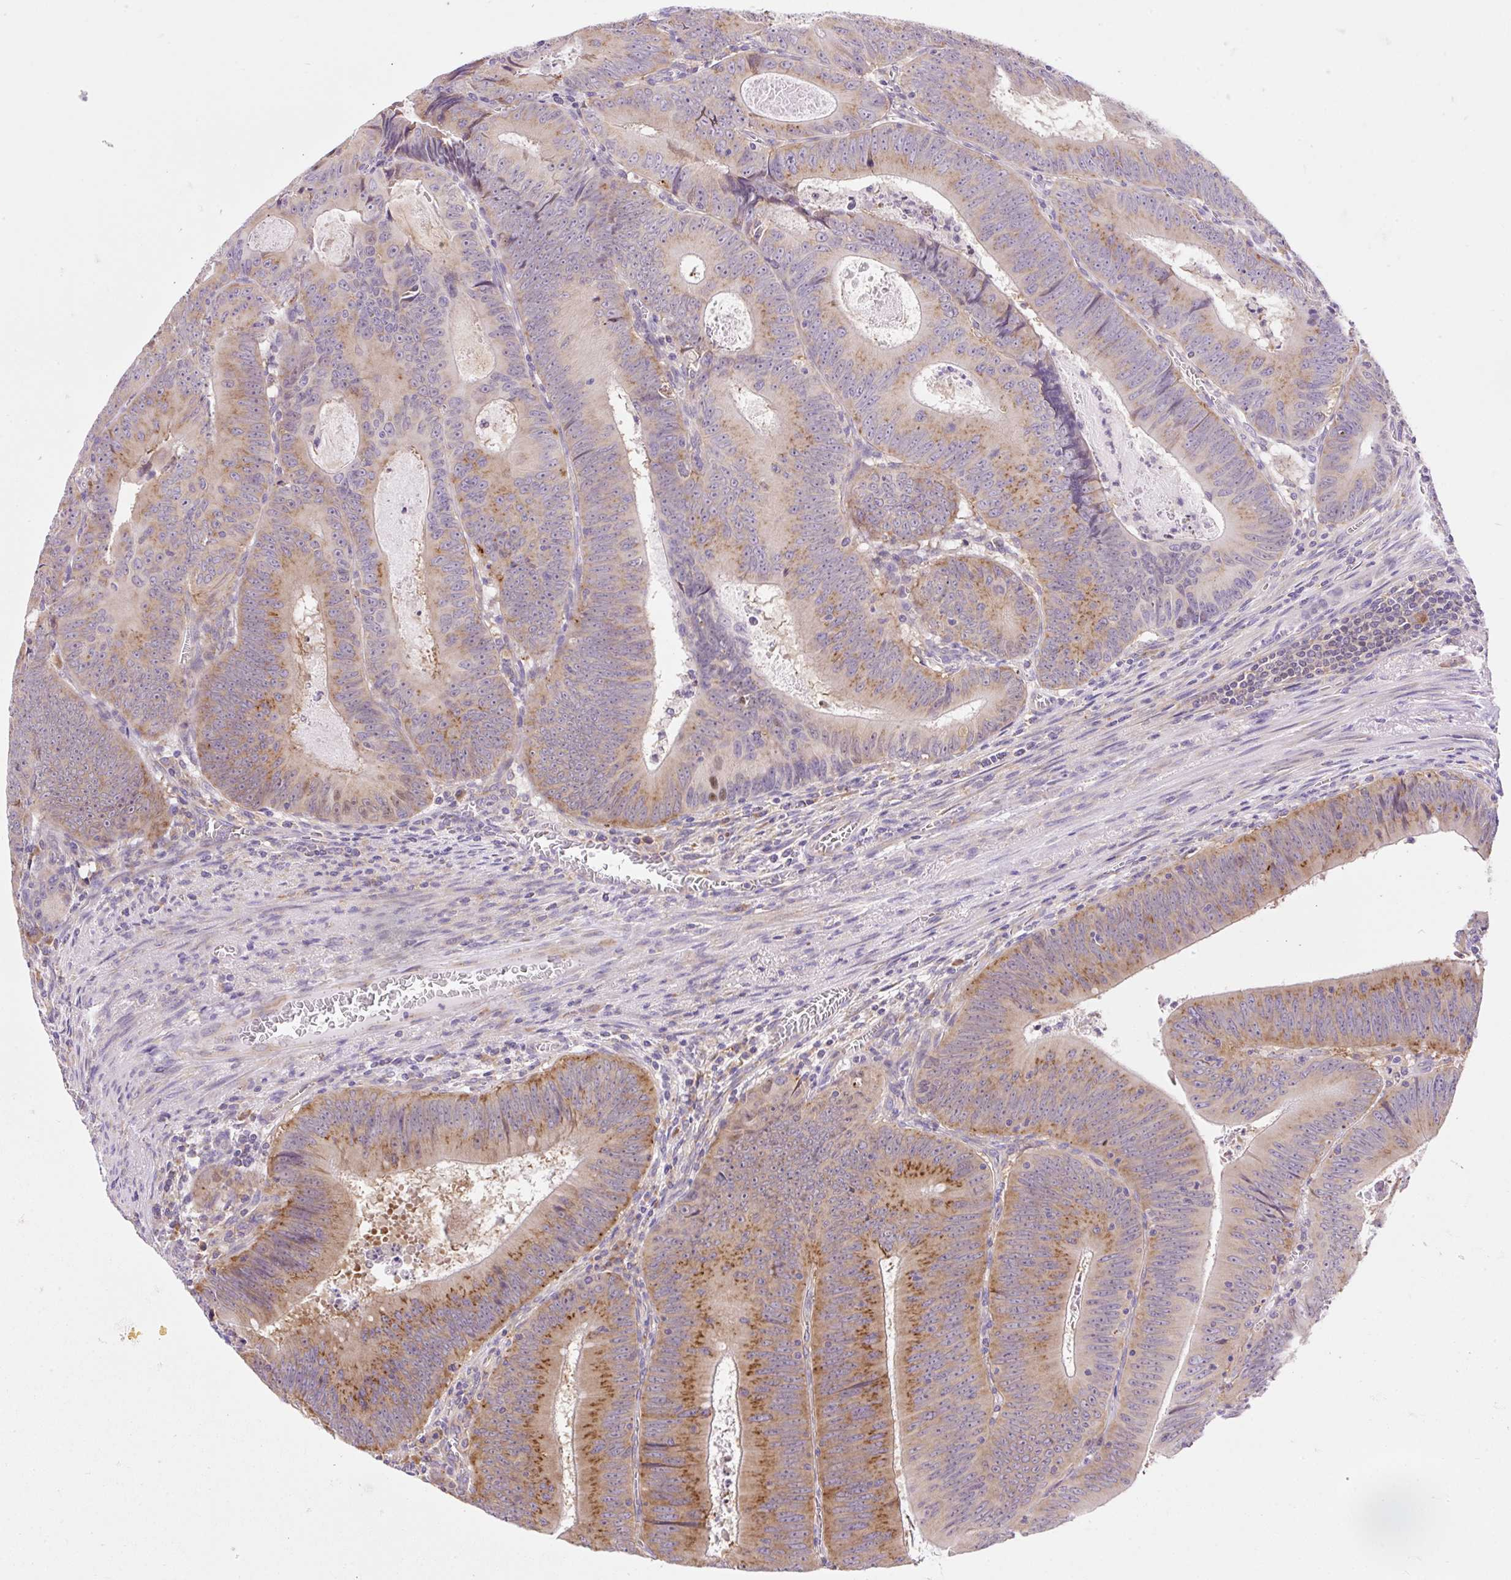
{"staining": {"intensity": "moderate", "quantity": ">75%", "location": "cytoplasmic/membranous"}, "tissue": "colorectal cancer", "cell_type": "Tumor cells", "image_type": "cancer", "snomed": [{"axis": "morphology", "description": "Adenocarcinoma, NOS"}, {"axis": "topography", "description": "Rectum"}], "caption": "Human colorectal adenocarcinoma stained with a brown dye exhibits moderate cytoplasmic/membranous positive expression in about >75% of tumor cells.", "gene": "GPR45", "patient": {"sex": "female", "age": 72}}